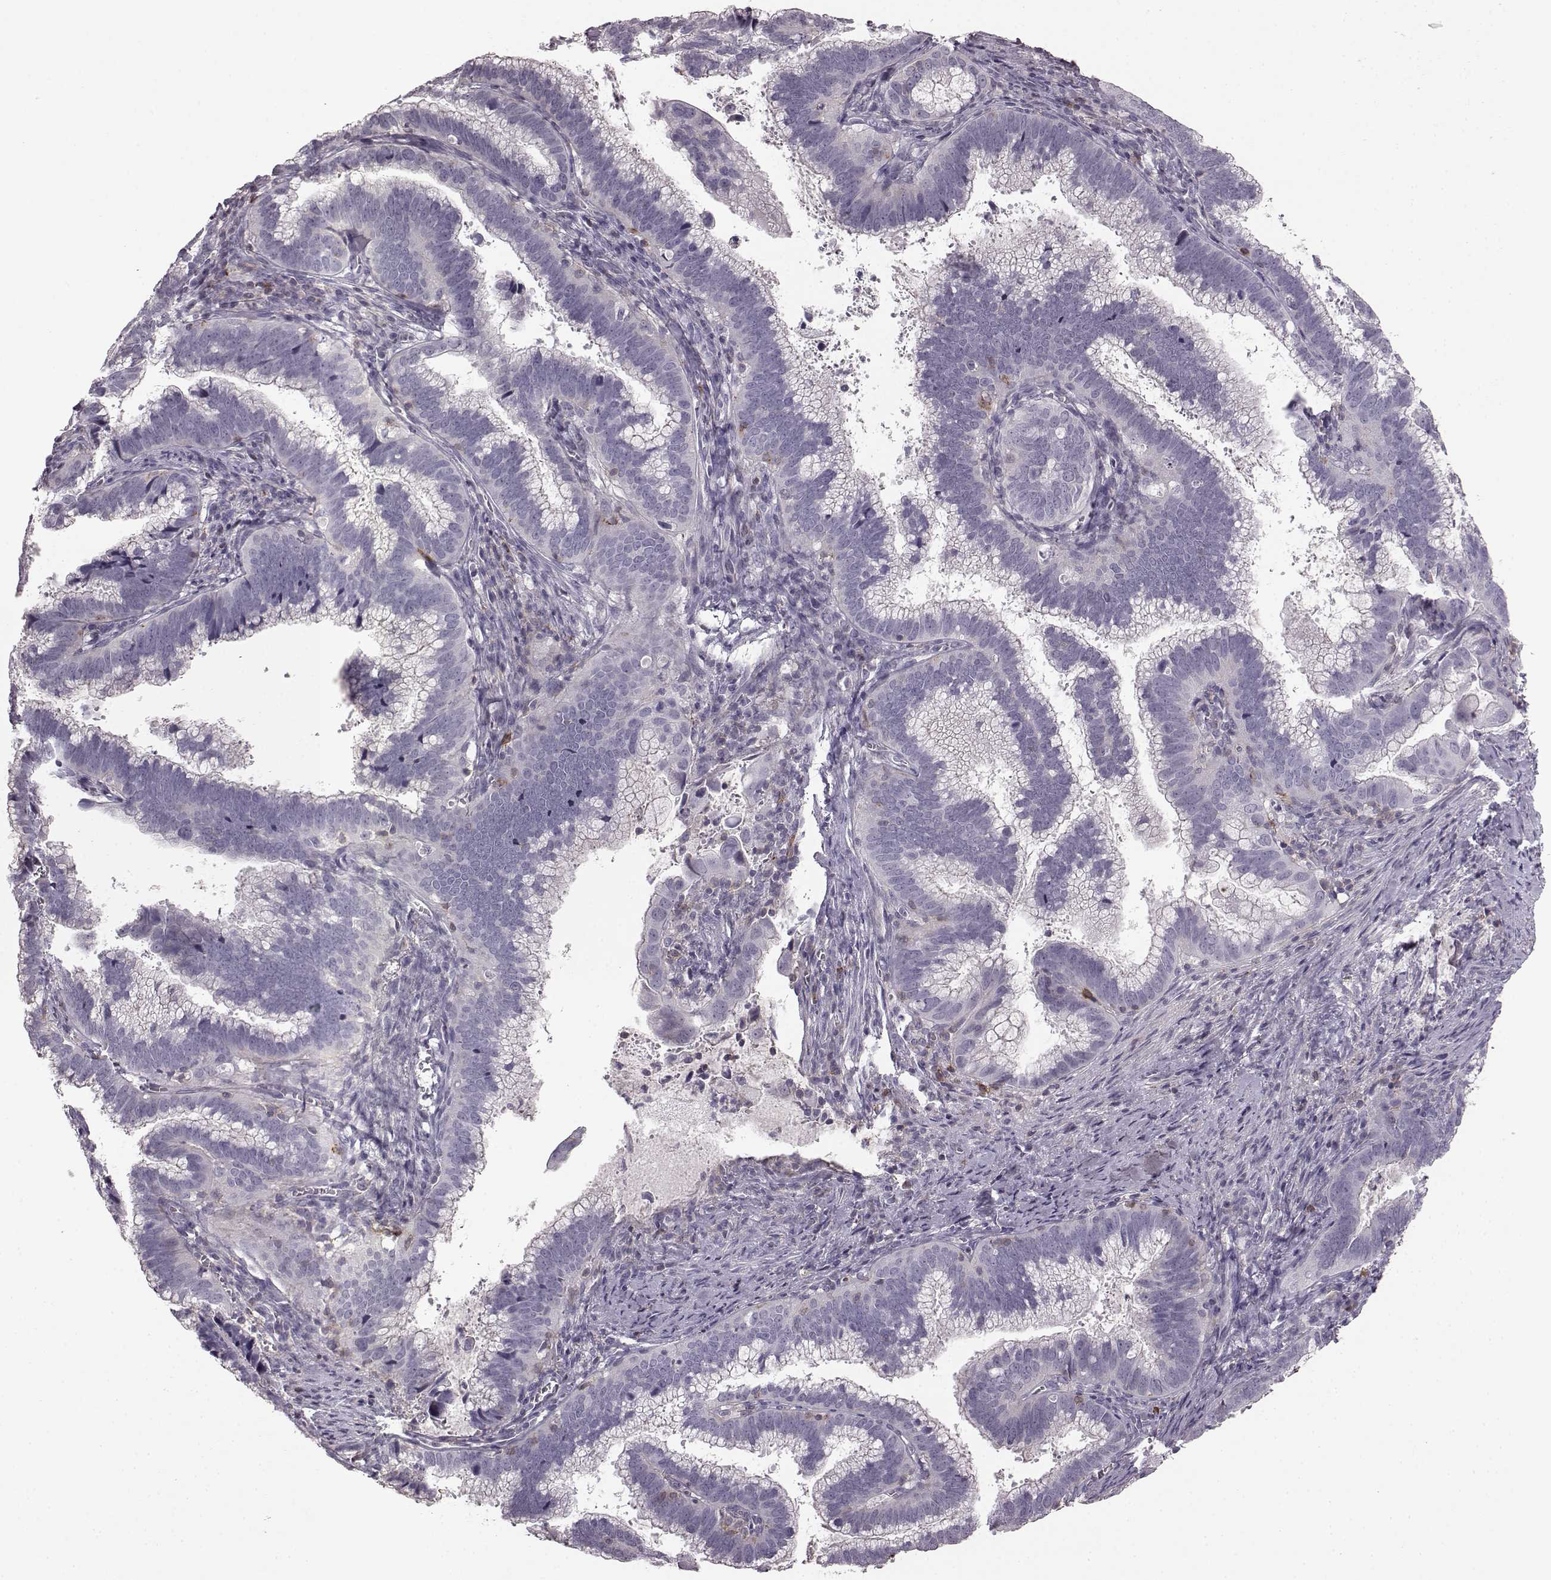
{"staining": {"intensity": "negative", "quantity": "none", "location": "none"}, "tissue": "cervical cancer", "cell_type": "Tumor cells", "image_type": "cancer", "snomed": [{"axis": "morphology", "description": "Adenocarcinoma, NOS"}, {"axis": "topography", "description": "Cervix"}], "caption": "Immunohistochemistry (IHC) of cervical cancer (adenocarcinoma) displays no staining in tumor cells.", "gene": "PDCD1", "patient": {"sex": "female", "age": 61}}